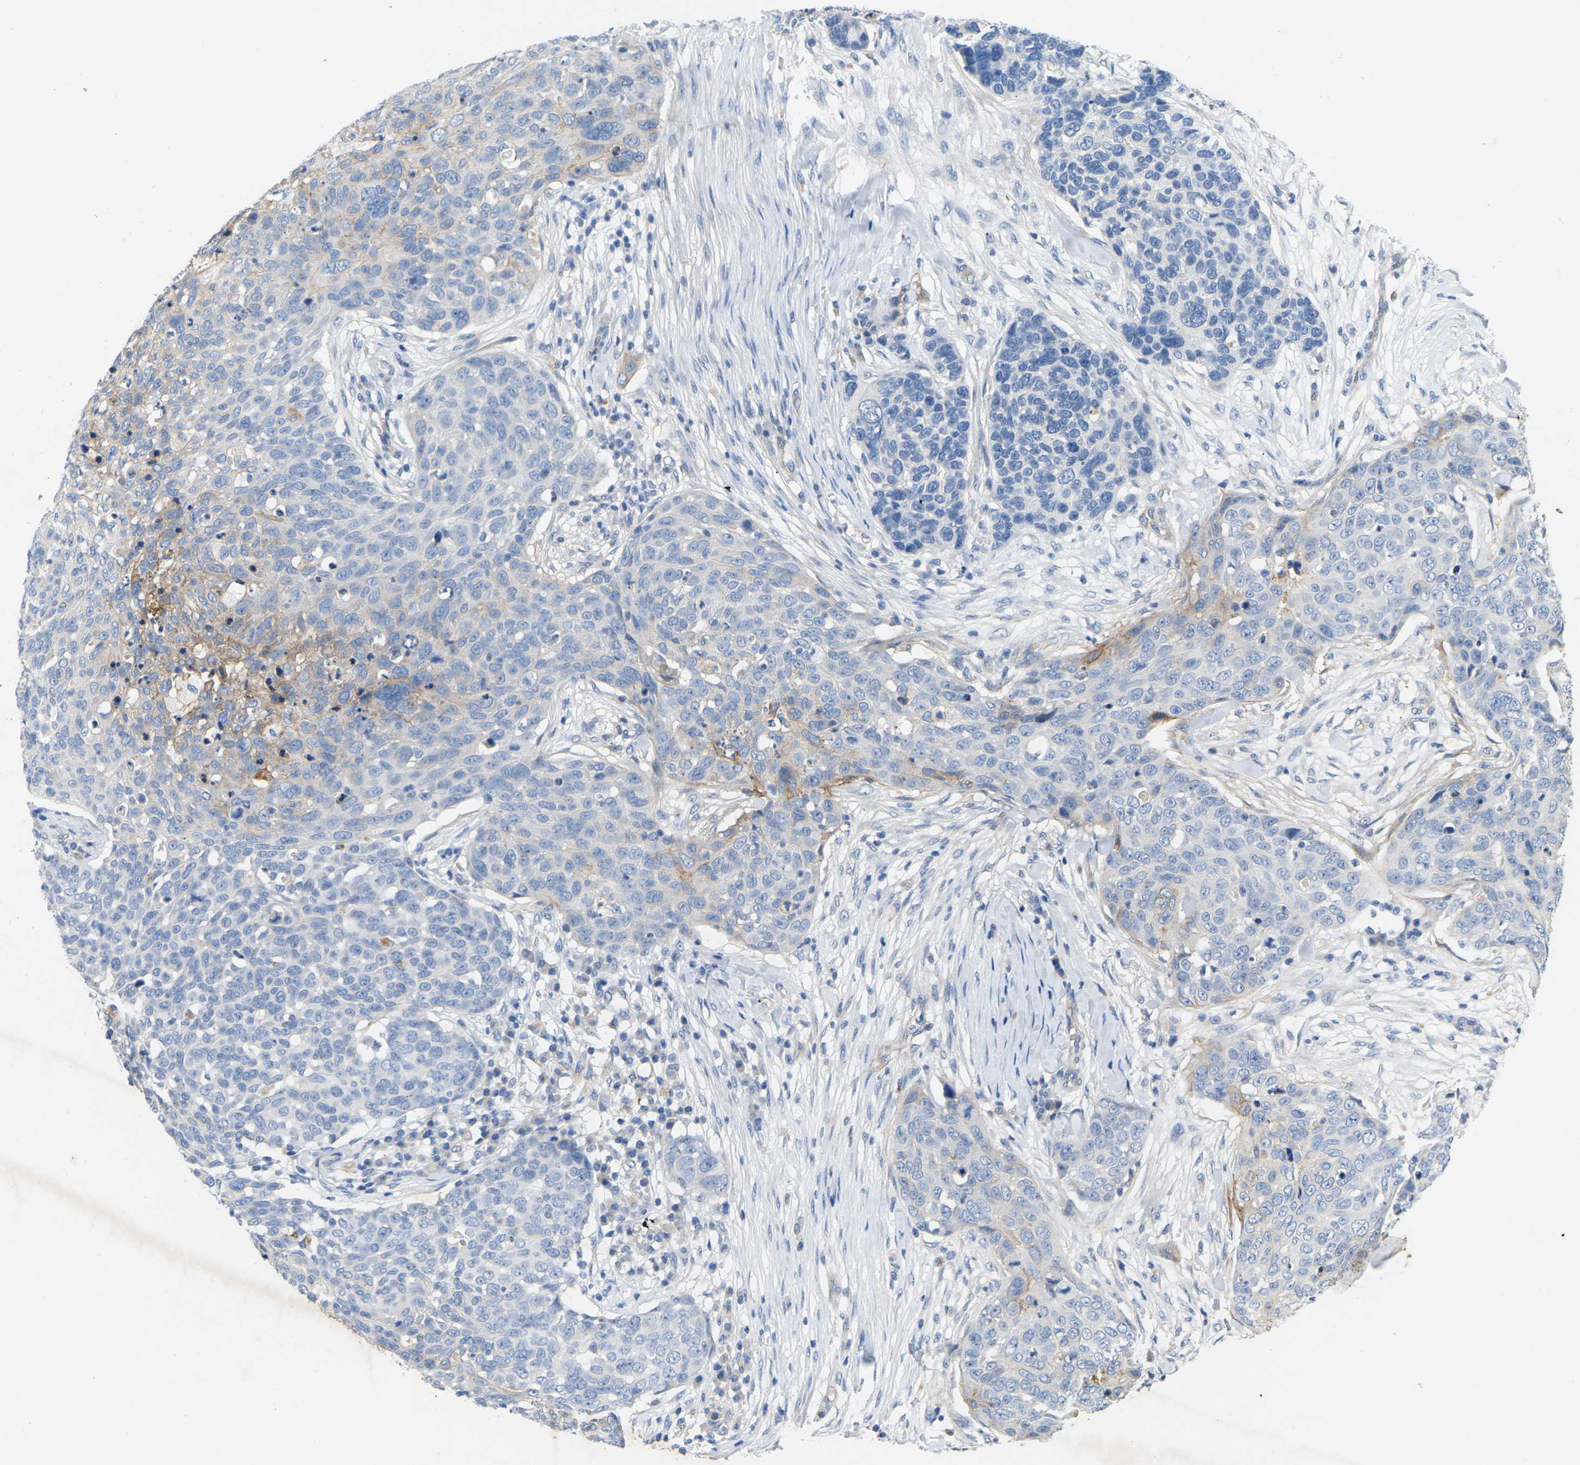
{"staining": {"intensity": "moderate", "quantity": "<25%", "location": "cytoplasmic/membranous"}, "tissue": "skin cancer", "cell_type": "Tumor cells", "image_type": "cancer", "snomed": [{"axis": "morphology", "description": "Squamous cell carcinoma in situ, NOS"}, {"axis": "morphology", "description": "Squamous cell carcinoma, NOS"}, {"axis": "topography", "description": "Skin"}], "caption": "Protein staining of skin squamous cell carcinoma tissue shows moderate cytoplasmic/membranous expression in about <25% of tumor cells.", "gene": "ITGA5", "patient": {"sex": "male", "age": 93}}